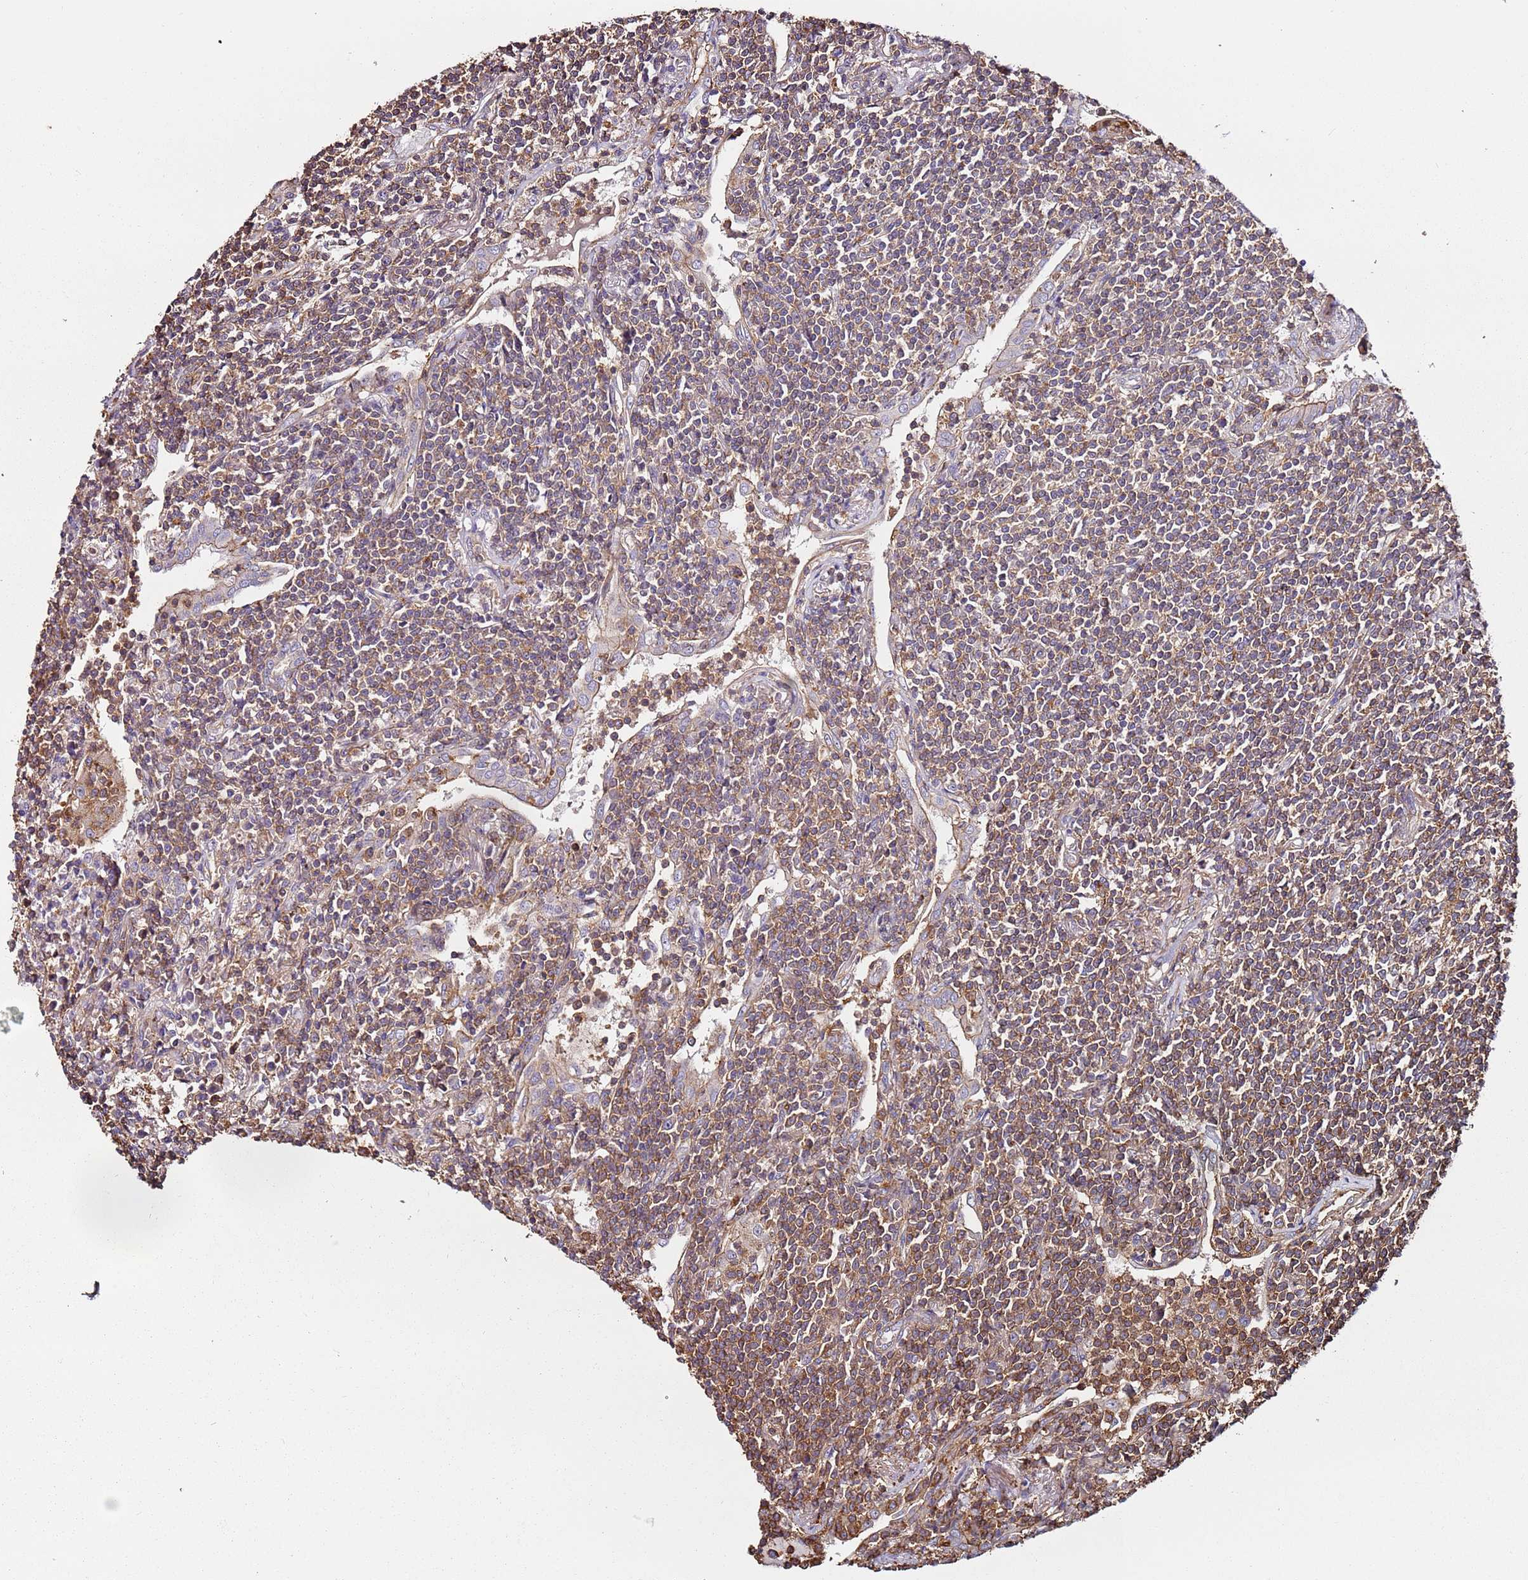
{"staining": {"intensity": "moderate", "quantity": ">75%", "location": "cytoplasmic/membranous"}, "tissue": "lymphoma", "cell_type": "Tumor cells", "image_type": "cancer", "snomed": [{"axis": "morphology", "description": "Malignant lymphoma, non-Hodgkin's type, Low grade"}, {"axis": "topography", "description": "Lung"}], "caption": "A high-resolution photomicrograph shows immunohistochemistry (IHC) staining of malignant lymphoma, non-Hodgkin's type (low-grade), which demonstrates moderate cytoplasmic/membranous staining in about >75% of tumor cells. The protein of interest is stained brown, and the nuclei are stained in blue (DAB IHC with brightfield microscopy, high magnification).", "gene": "CYP2U1", "patient": {"sex": "female", "age": 71}}